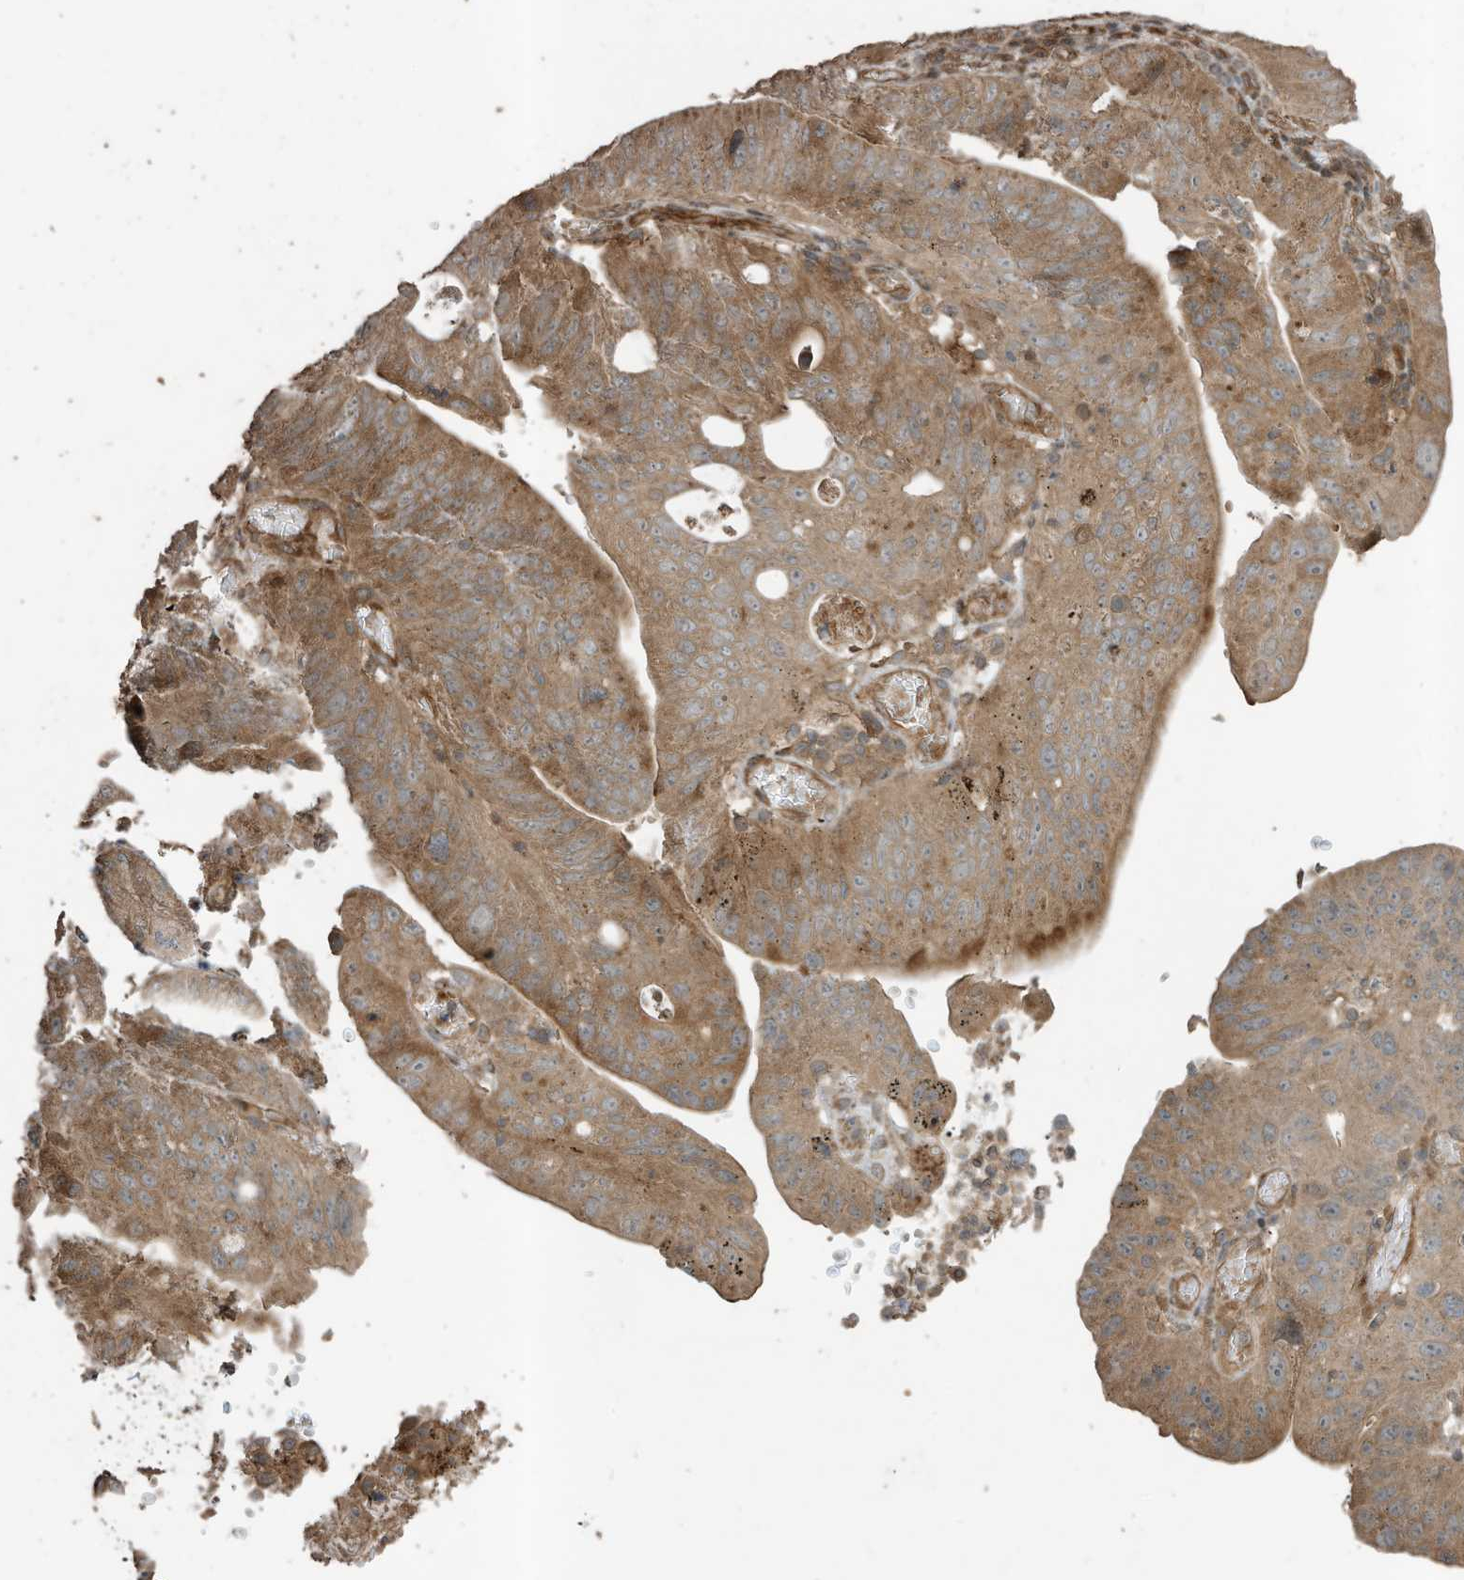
{"staining": {"intensity": "moderate", "quantity": ">75%", "location": "cytoplasmic/membranous"}, "tissue": "stomach cancer", "cell_type": "Tumor cells", "image_type": "cancer", "snomed": [{"axis": "morphology", "description": "Adenocarcinoma, NOS"}, {"axis": "topography", "description": "Stomach"}], "caption": "Stomach cancer (adenocarcinoma) stained for a protein (brown) shows moderate cytoplasmic/membranous positive positivity in about >75% of tumor cells.", "gene": "ZNF653", "patient": {"sex": "female", "age": 59}}